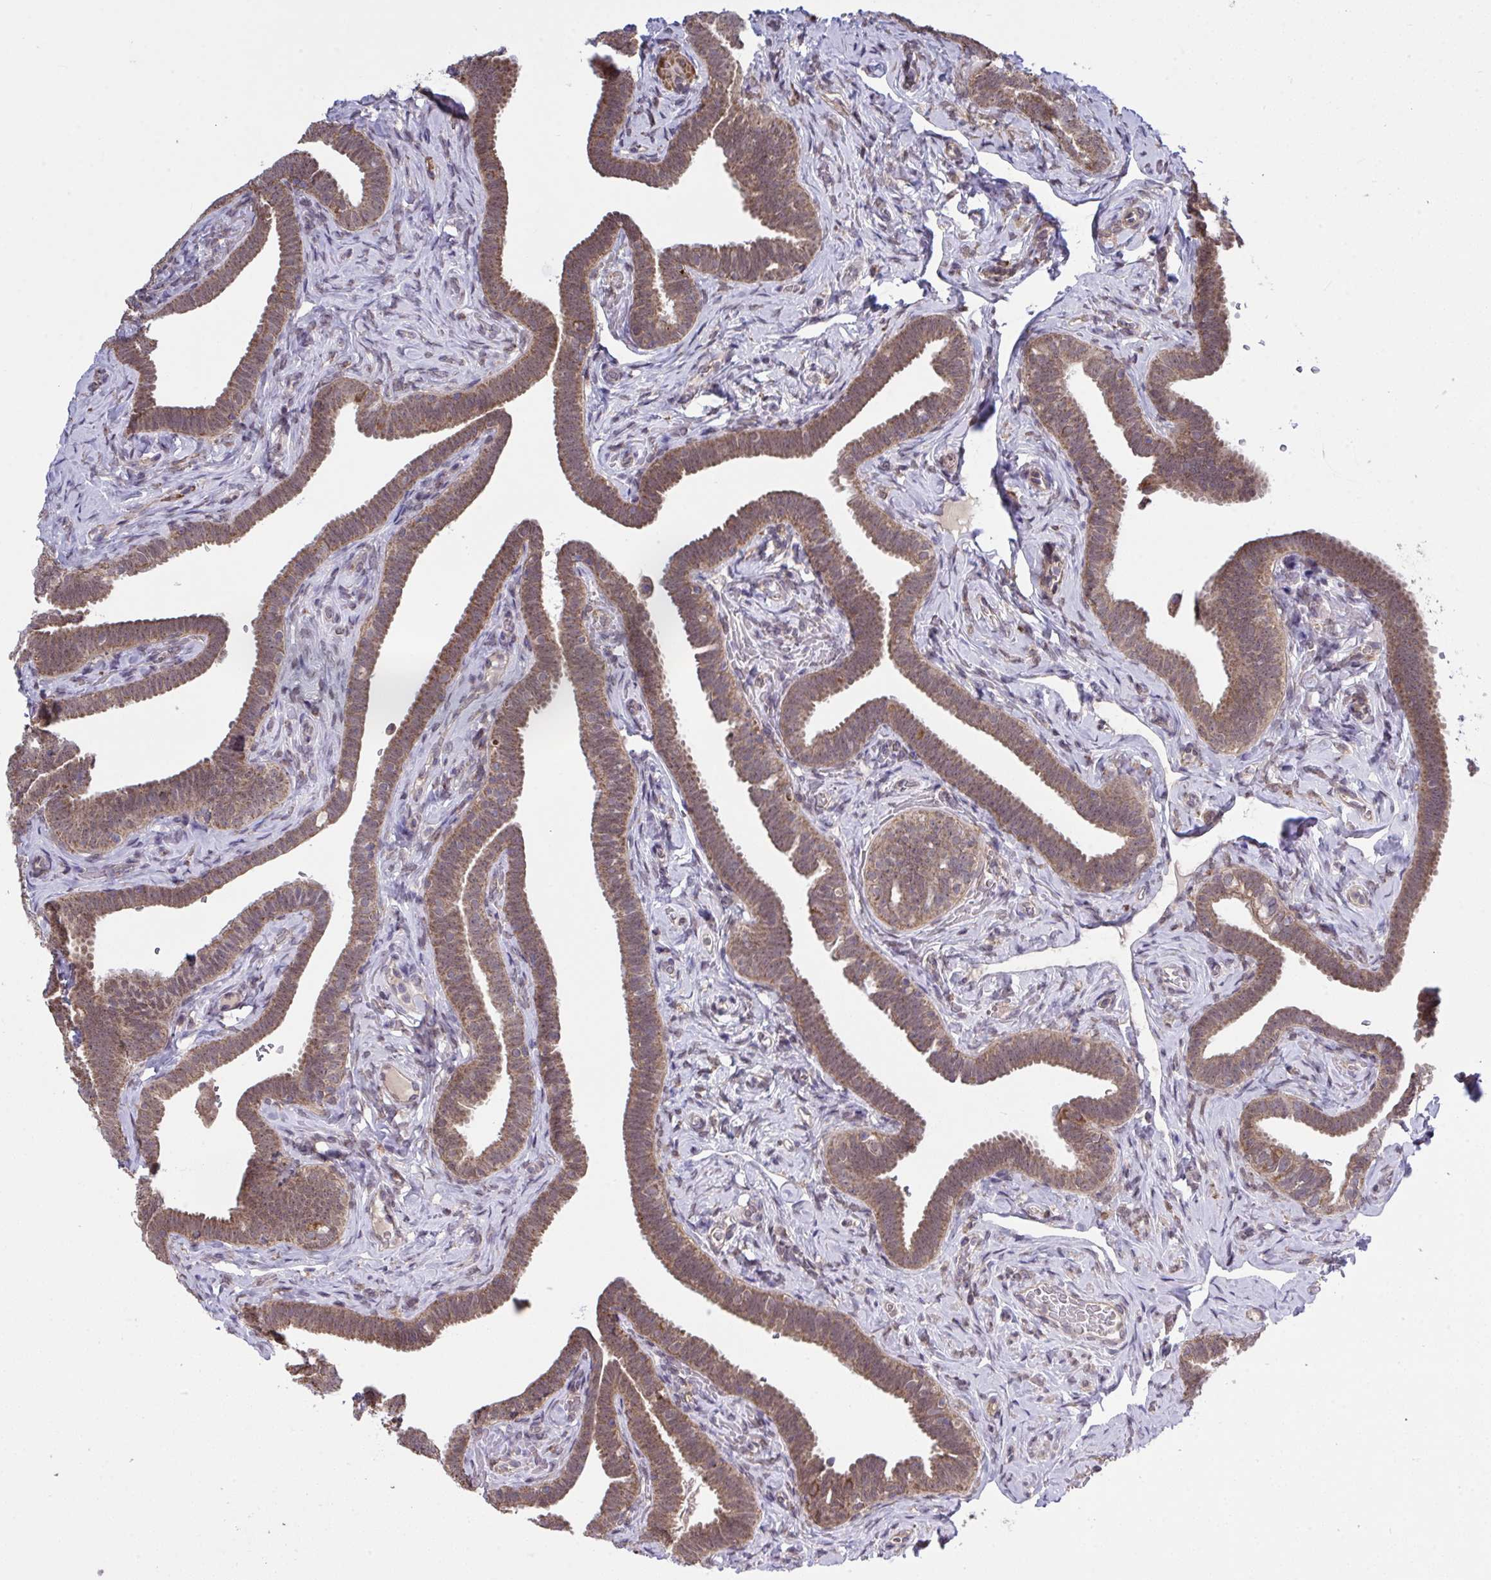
{"staining": {"intensity": "moderate", "quantity": ">75%", "location": "cytoplasmic/membranous"}, "tissue": "fallopian tube", "cell_type": "Glandular cells", "image_type": "normal", "snomed": [{"axis": "morphology", "description": "Normal tissue, NOS"}, {"axis": "topography", "description": "Fallopian tube"}], "caption": "Fallopian tube stained for a protein displays moderate cytoplasmic/membranous positivity in glandular cells. (DAB IHC, brown staining for protein, blue staining for nuclei).", "gene": "PPM1H", "patient": {"sex": "female", "age": 69}}